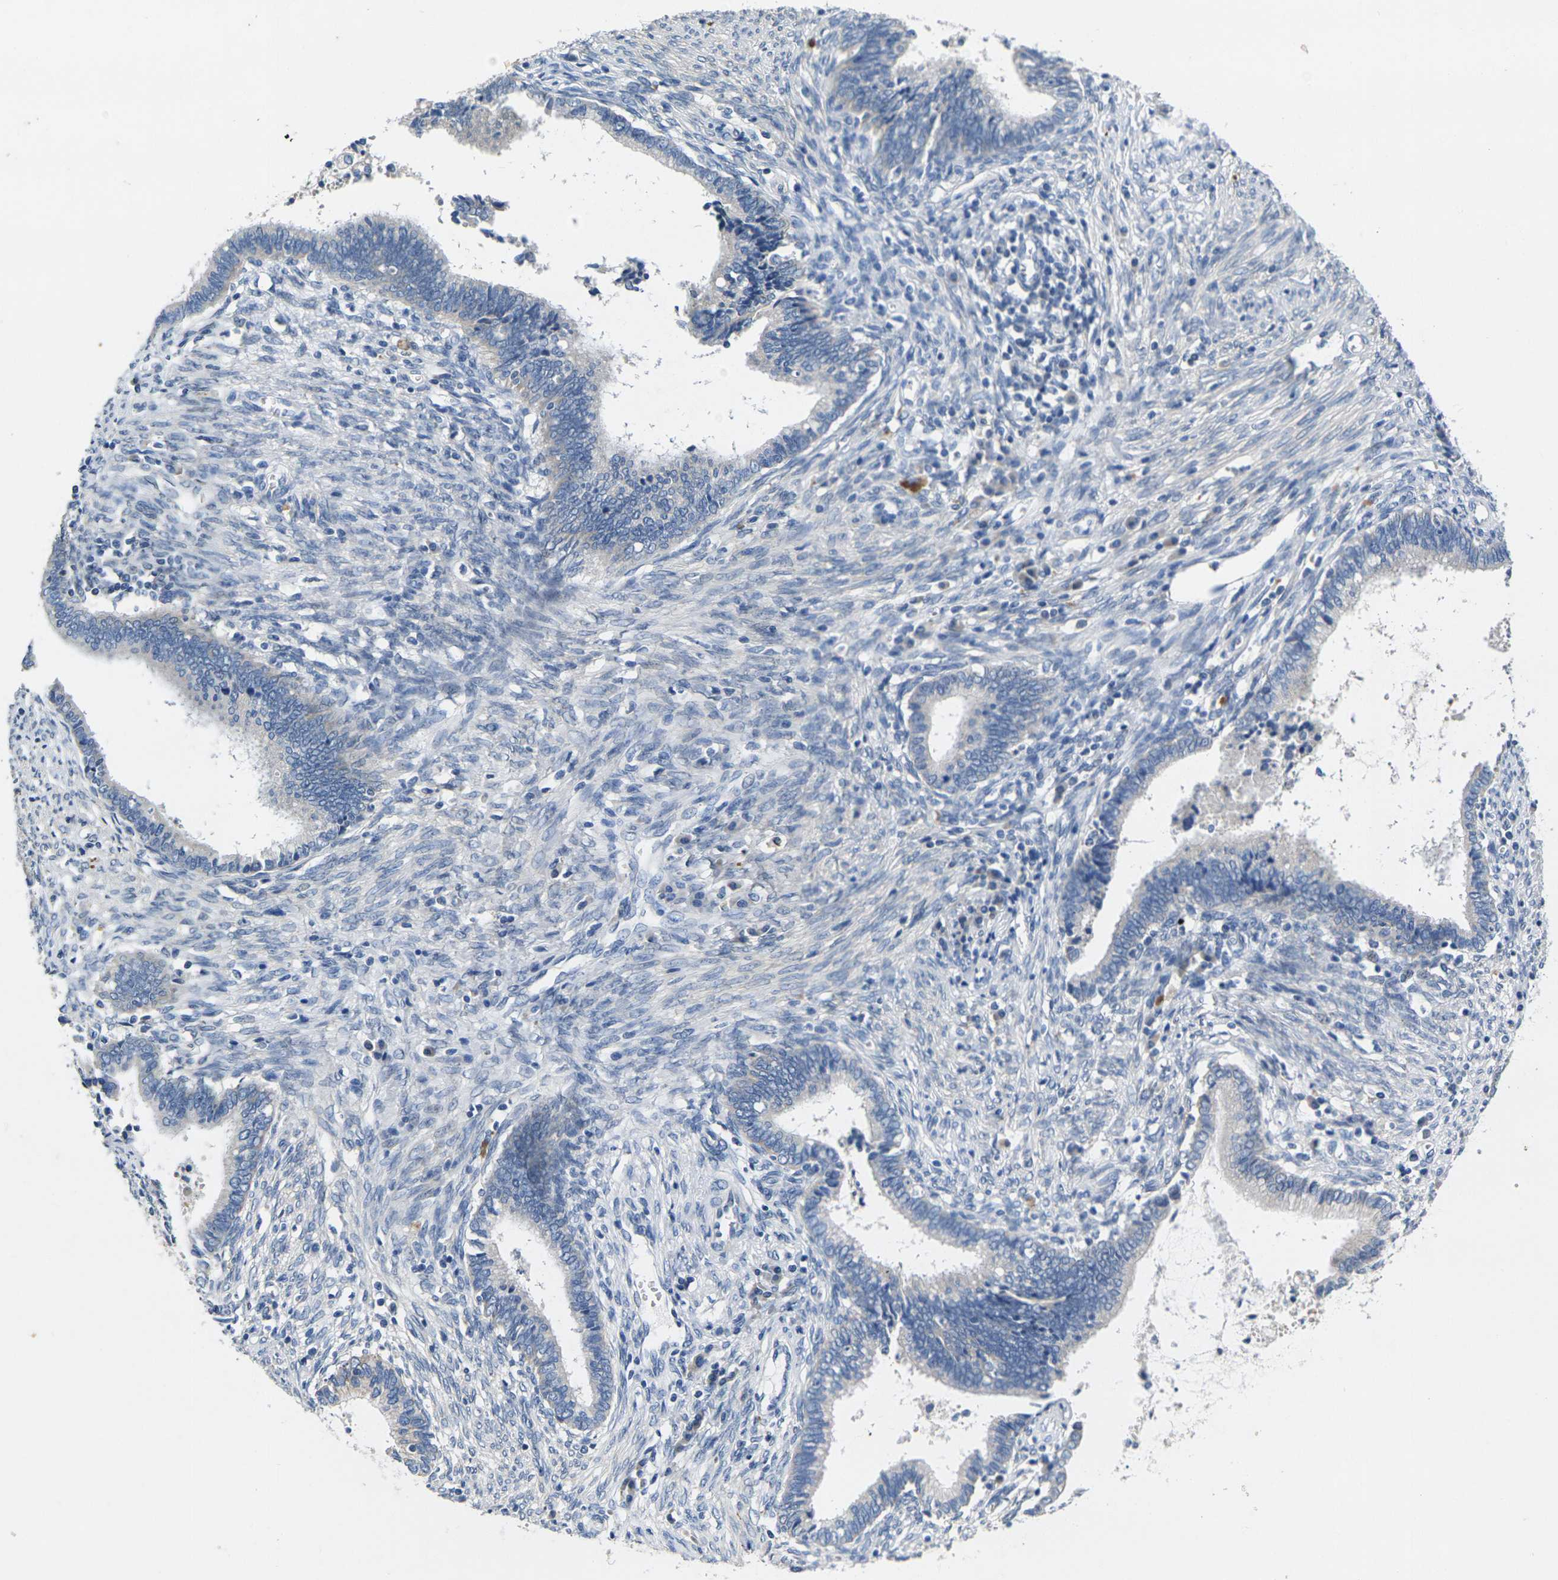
{"staining": {"intensity": "negative", "quantity": "none", "location": "none"}, "tissue": "cervical cancer", "cell_type": "Tumor cells", "image_type": "cancer", "snomed": [{"axis": "morphology", "description": "Adenocarcinoma, NOS"}, {"axis": "topography", "description": "Cervix"}], "caption": "Immunohistochemistry (IHC) photomicrograph of neoplastic tissue: cervical cancer (adenocarcinoma) stained with DAB exhibits no significant protein expression in tumor cells.", "gene": "NOCT", "patient": {"sex": "female", "age": 44}}